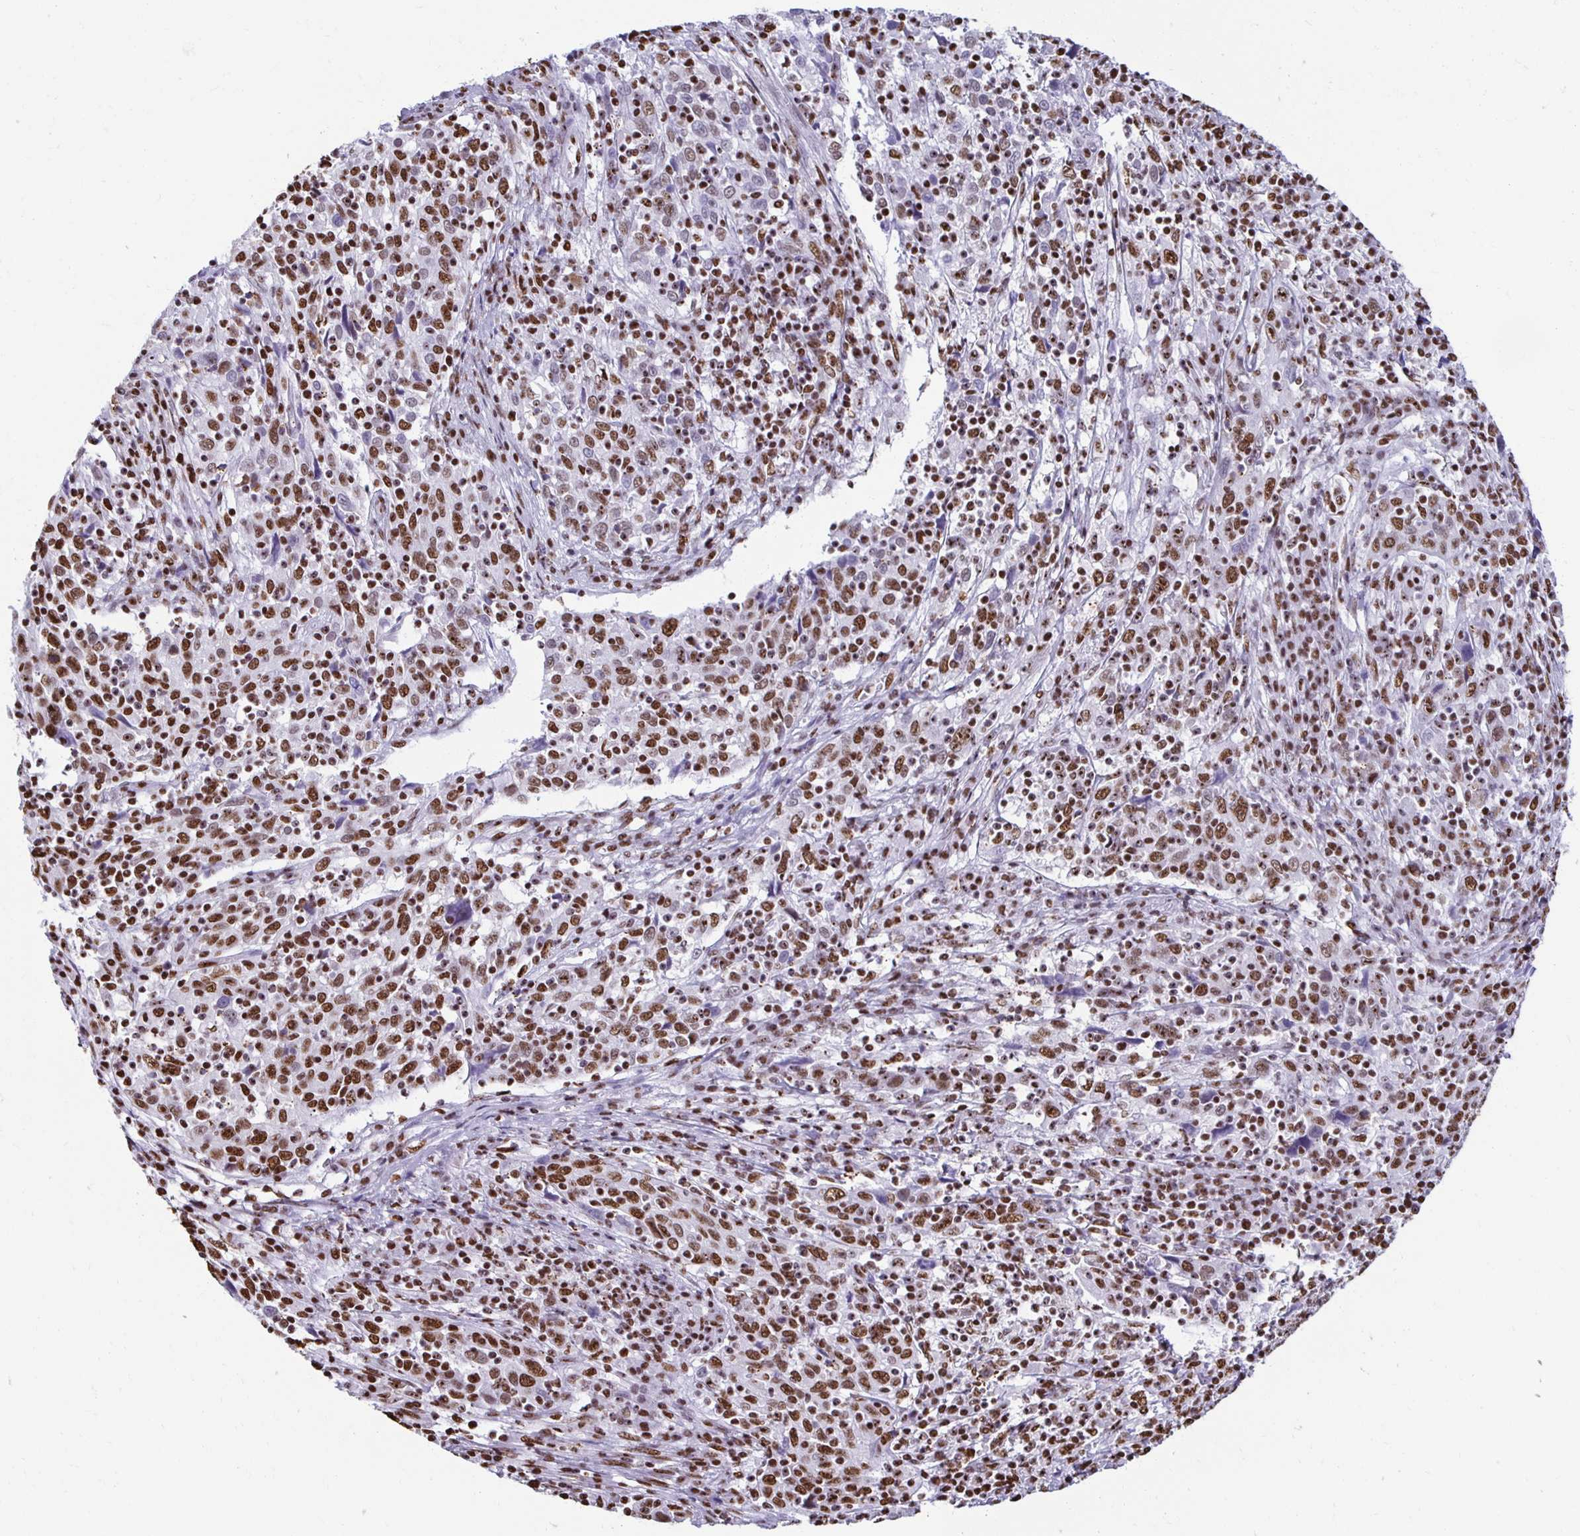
{"staining": {"intensity": "moderate", "quantity": ">75%", "location": "nuclear"}, "tissue": "cervical cancer", "cell_type": "Tumor cells", "image_type": "cancer", "snomed": [{"axis": "morphology", "description": "Squamous cell carcinoma, NOS"}, {"axis": "topography", "description": "Cervix"}], "caption": "A medium amount of moderate nuclear positivity is seen in approximately >75% of tumor cells in cervical cancer (squamous cell carcinoma) tissue.", "gene": "NONO", "patient": {"sex": "female", "age": 46}}